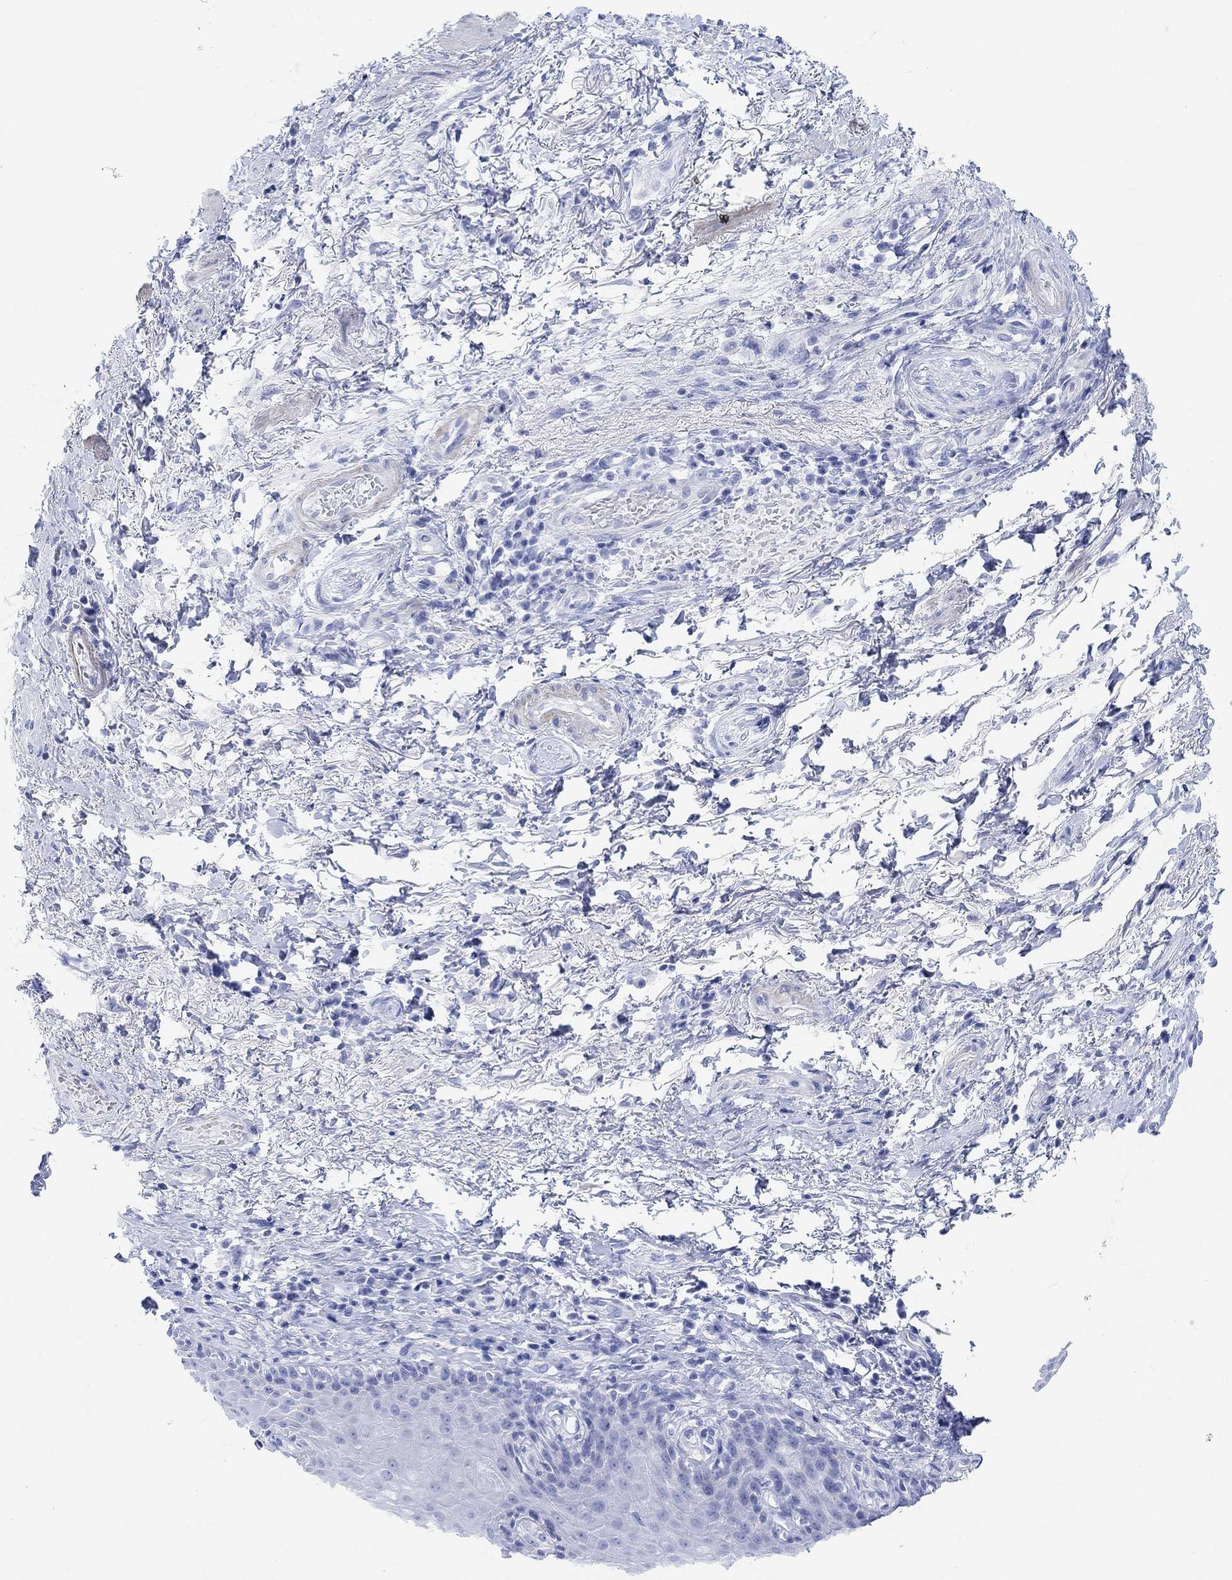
{"staining": {"intensity": "negative", "quantity": "none", "location": "none"}, "tissue": "skin", "cell_type": "Epidermal cells", "image_type": "normal", "snomed": [{"axis": "morphology", "description": "Normal tissue, NOS"}, {"axis": "morphology", "description": "Adenocarcinoma, NOS"}, {"axis": "topography", "description": "Rectum"}, {"axis": "topography", "description": "Anal"}], "caption": "Immunohistochemical staining of benign skin displays no significant positivity in epidermal cells.", "gene": "ANKRD33", "patient": {"sex": "female", "age": 68}}